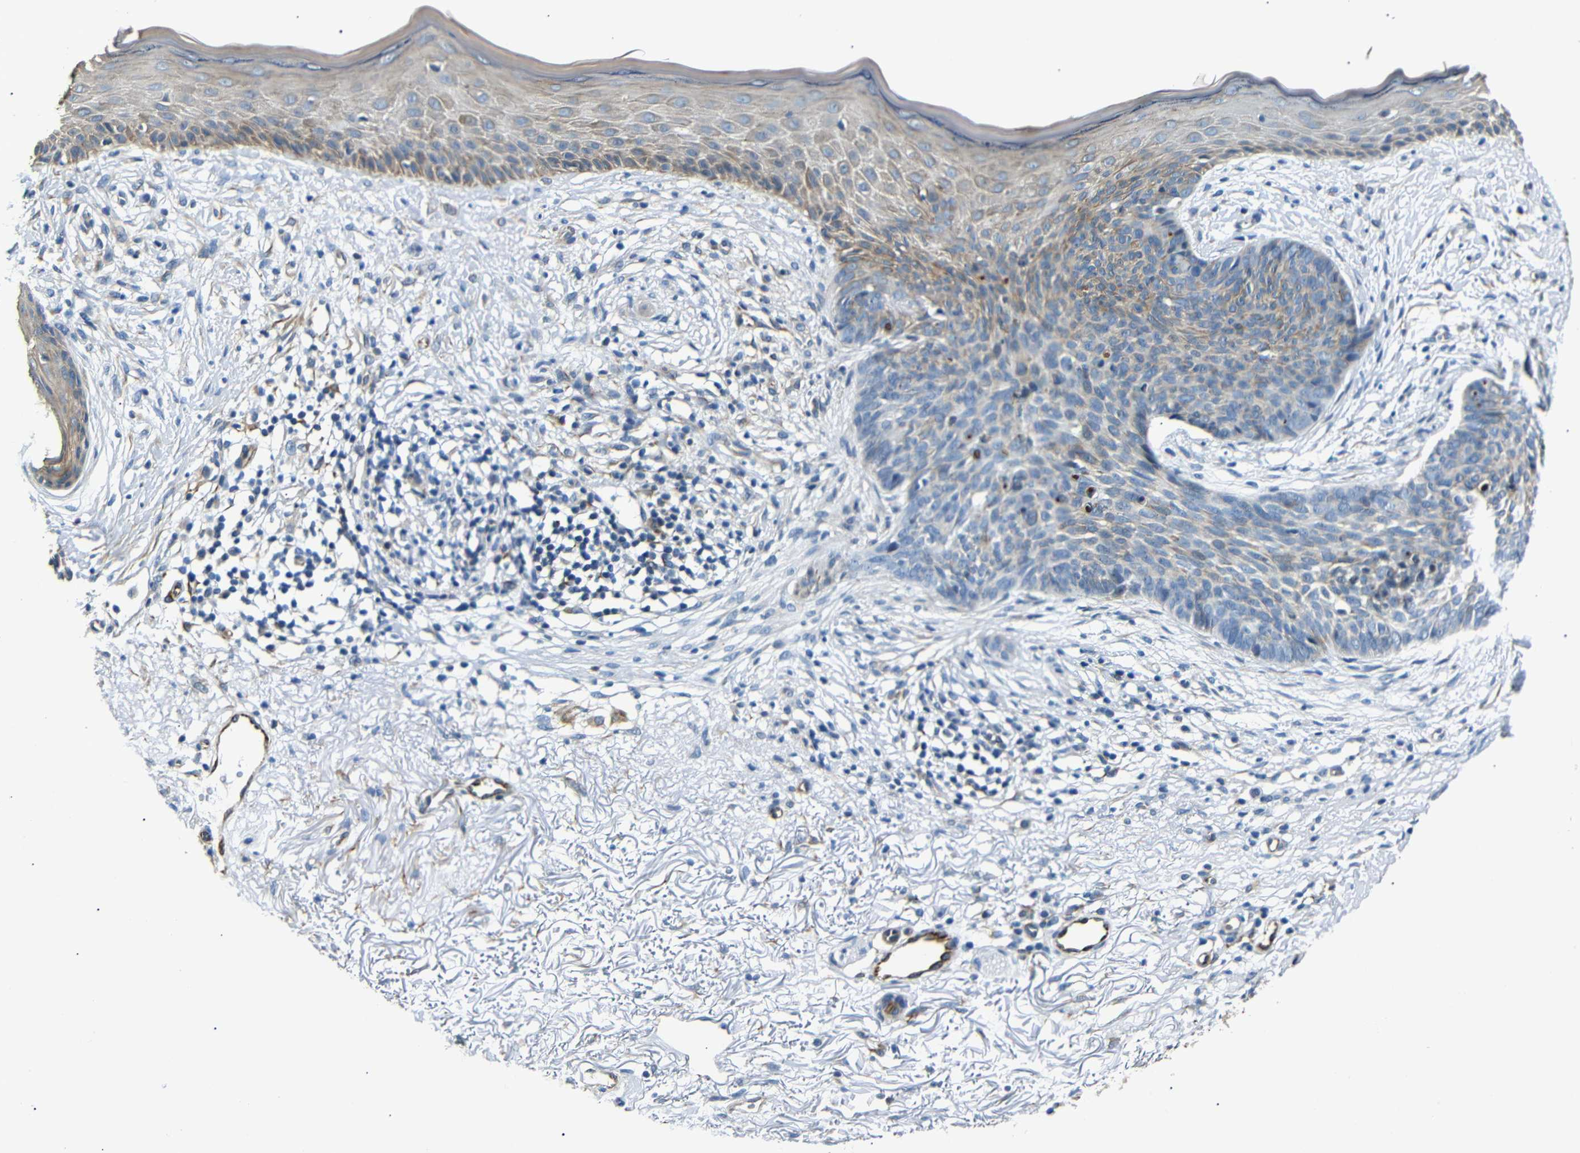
{"staining": {"intensity": "weak", "quantity": "<25%", "location": "cytoplasmic/membranous"}, "tissue": "skin cancer", "cell_type": "Tumor cells", "image_type": "cancer", "snomed": [{"axis": "morphology", "description": "Basal cell carcinoma"}, {"axis": "topography", "description": "Skin"}], "caption": "The histopathology image reveals no significant staining in tumor cells of skin cancer. (DAB IHC, high magnification).", "gene": "TAFA1", "patient": {"sex": "female", "age": 70}}